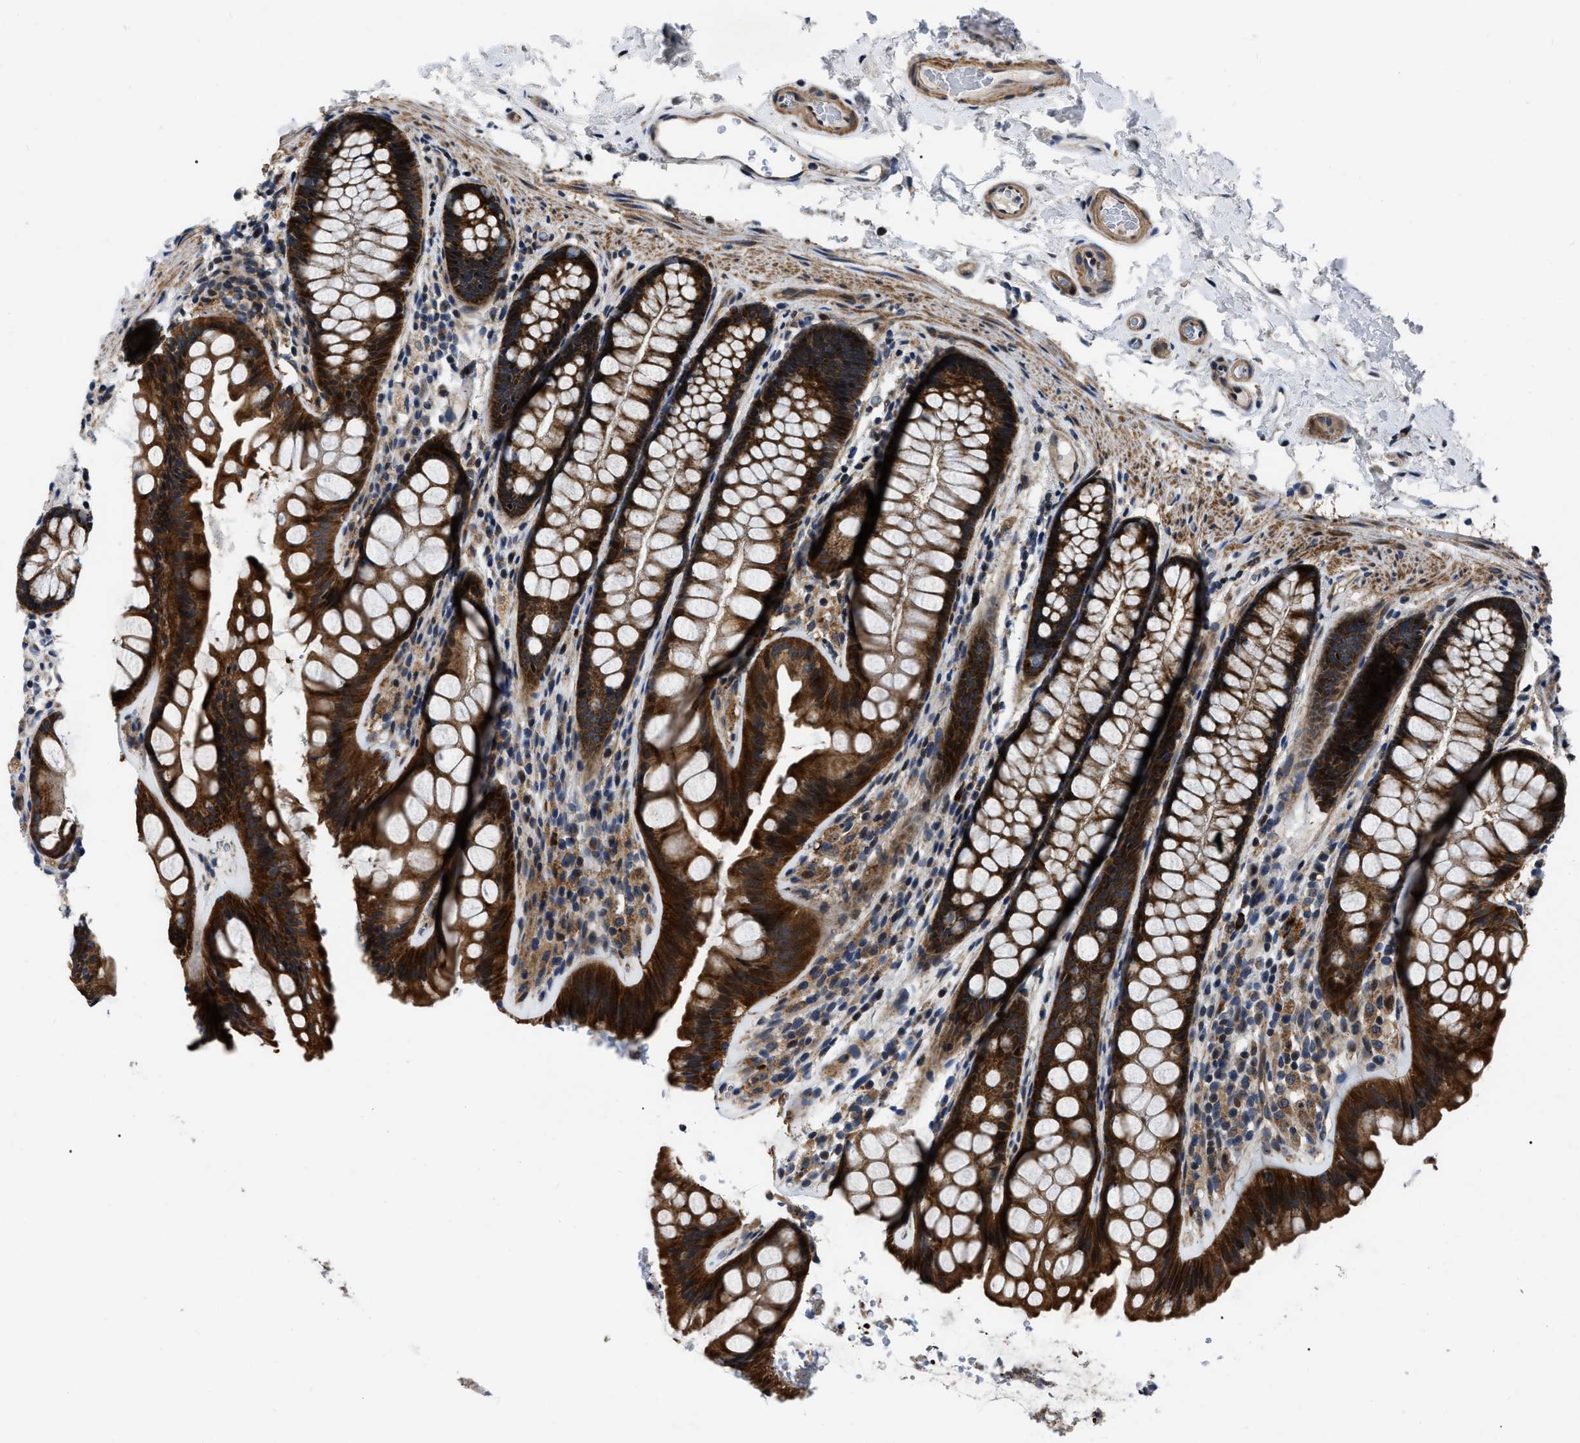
{"staining": {"intensity": "moderate", "quantity": ">75%", "location": "cytoplasmic/membranous"}, "tissue": "colon", "cell_type": "Endothelial cells", "image_type": "normal", "snomed": [{"axis": "morphology", "description": "Normal tissue, NOS"}, {"axis": "topography", "description": "Colon"}], "caption": "Immunohistochemistry of unremarkable human colon reveals medium levels of moderate cytoplasmic/membranous expression in approximately >75% of endothelial cells. (IHC, brightfield microscopy, high magnification).", "gene": "PPWD1", "patient": {"sex": "female", "age": 56}}